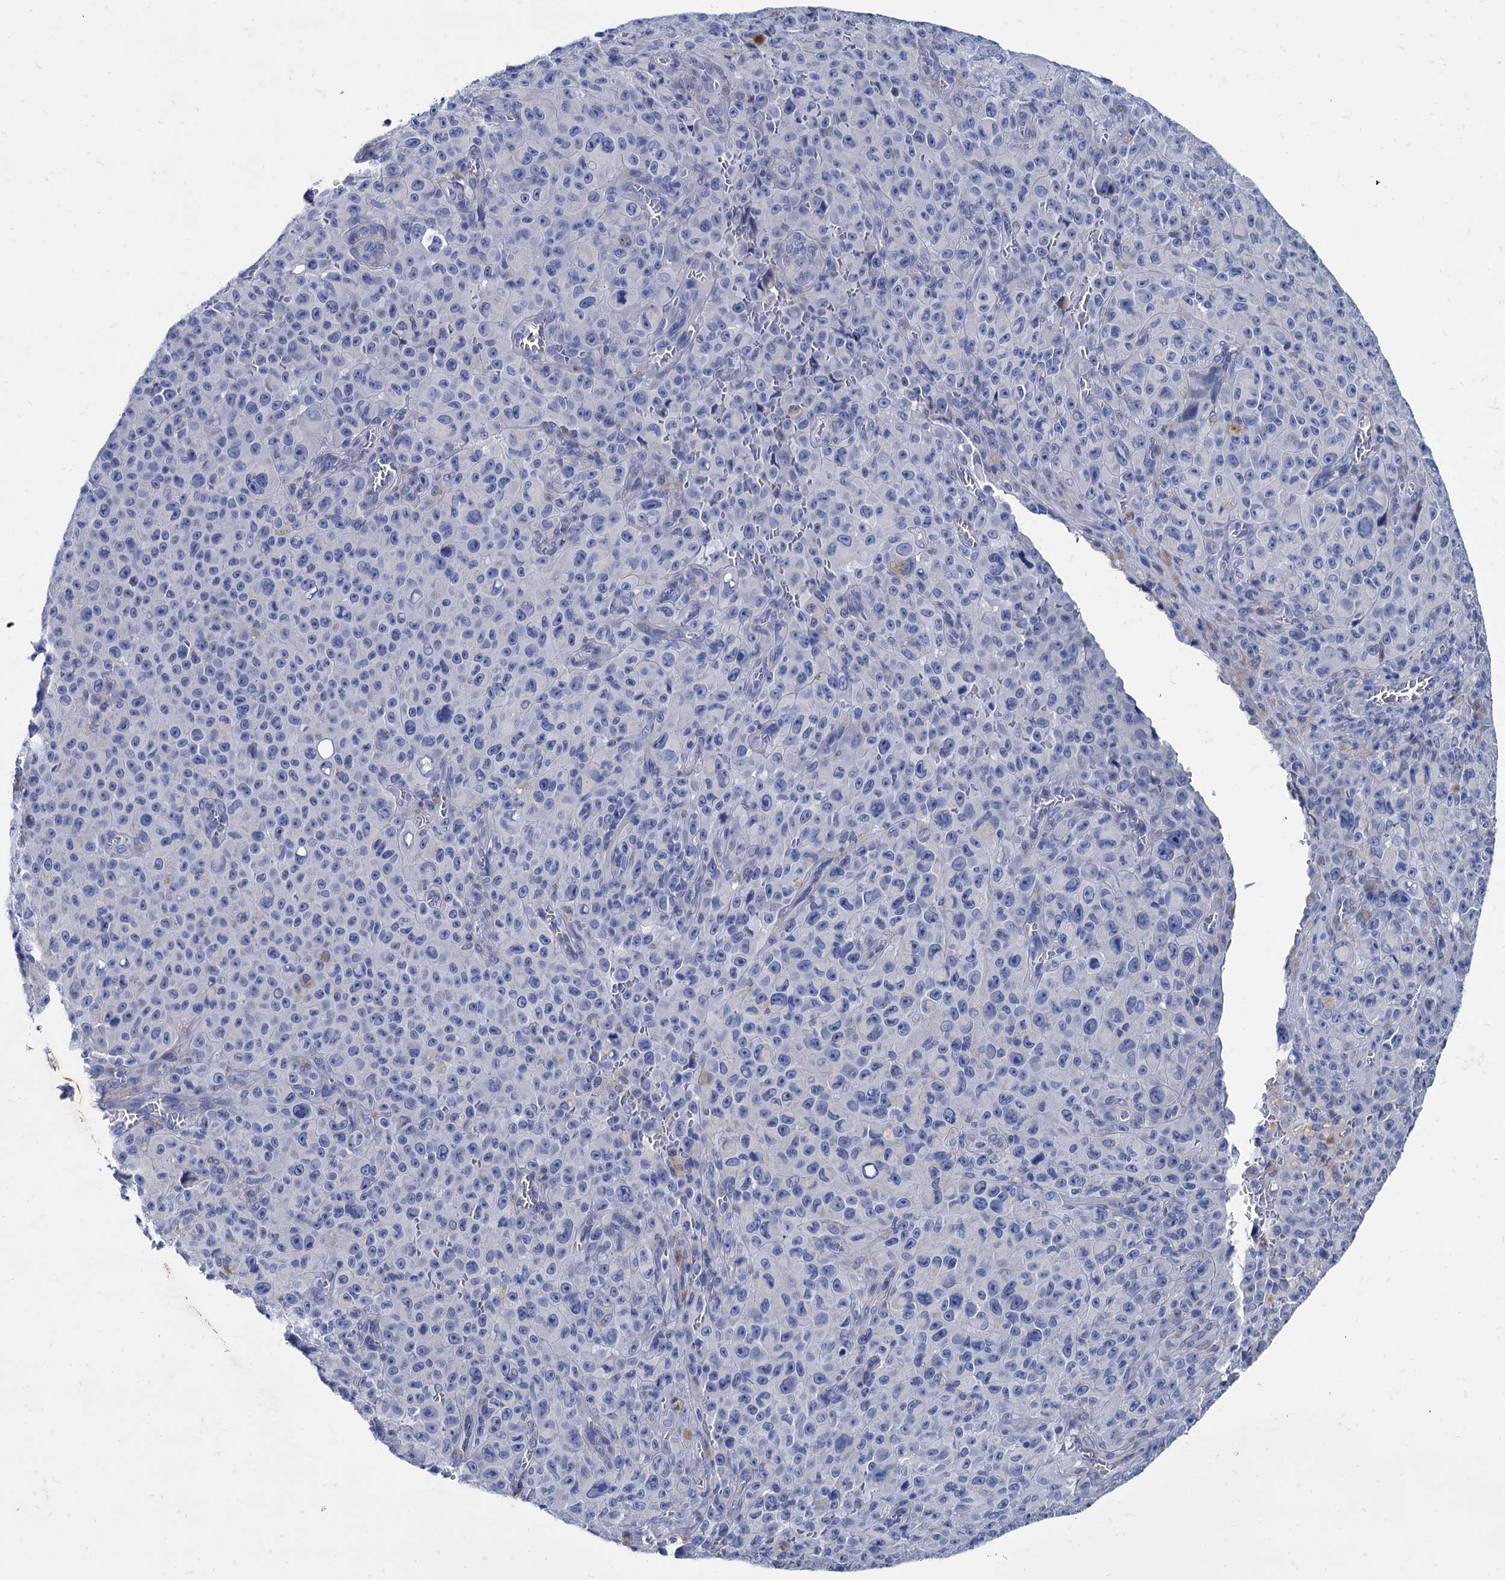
{"staining": {"intensity": "negative", "quantity": "none", "location": "none"}, "tissue": "melanoma", "cell_type": "Tumor cells", "image_type": "cancer", "snomed": [{"axis": "morphology", "description": "Malignant melanoma, NOS"}, {"axis": "topography", "description": "Skin"}], "caption": "Histopathology image shows no protein staining in tumor cells of melanoma tissue.", "gene": "FOXR2", "patient": {"sex": "female", "age": 82}}